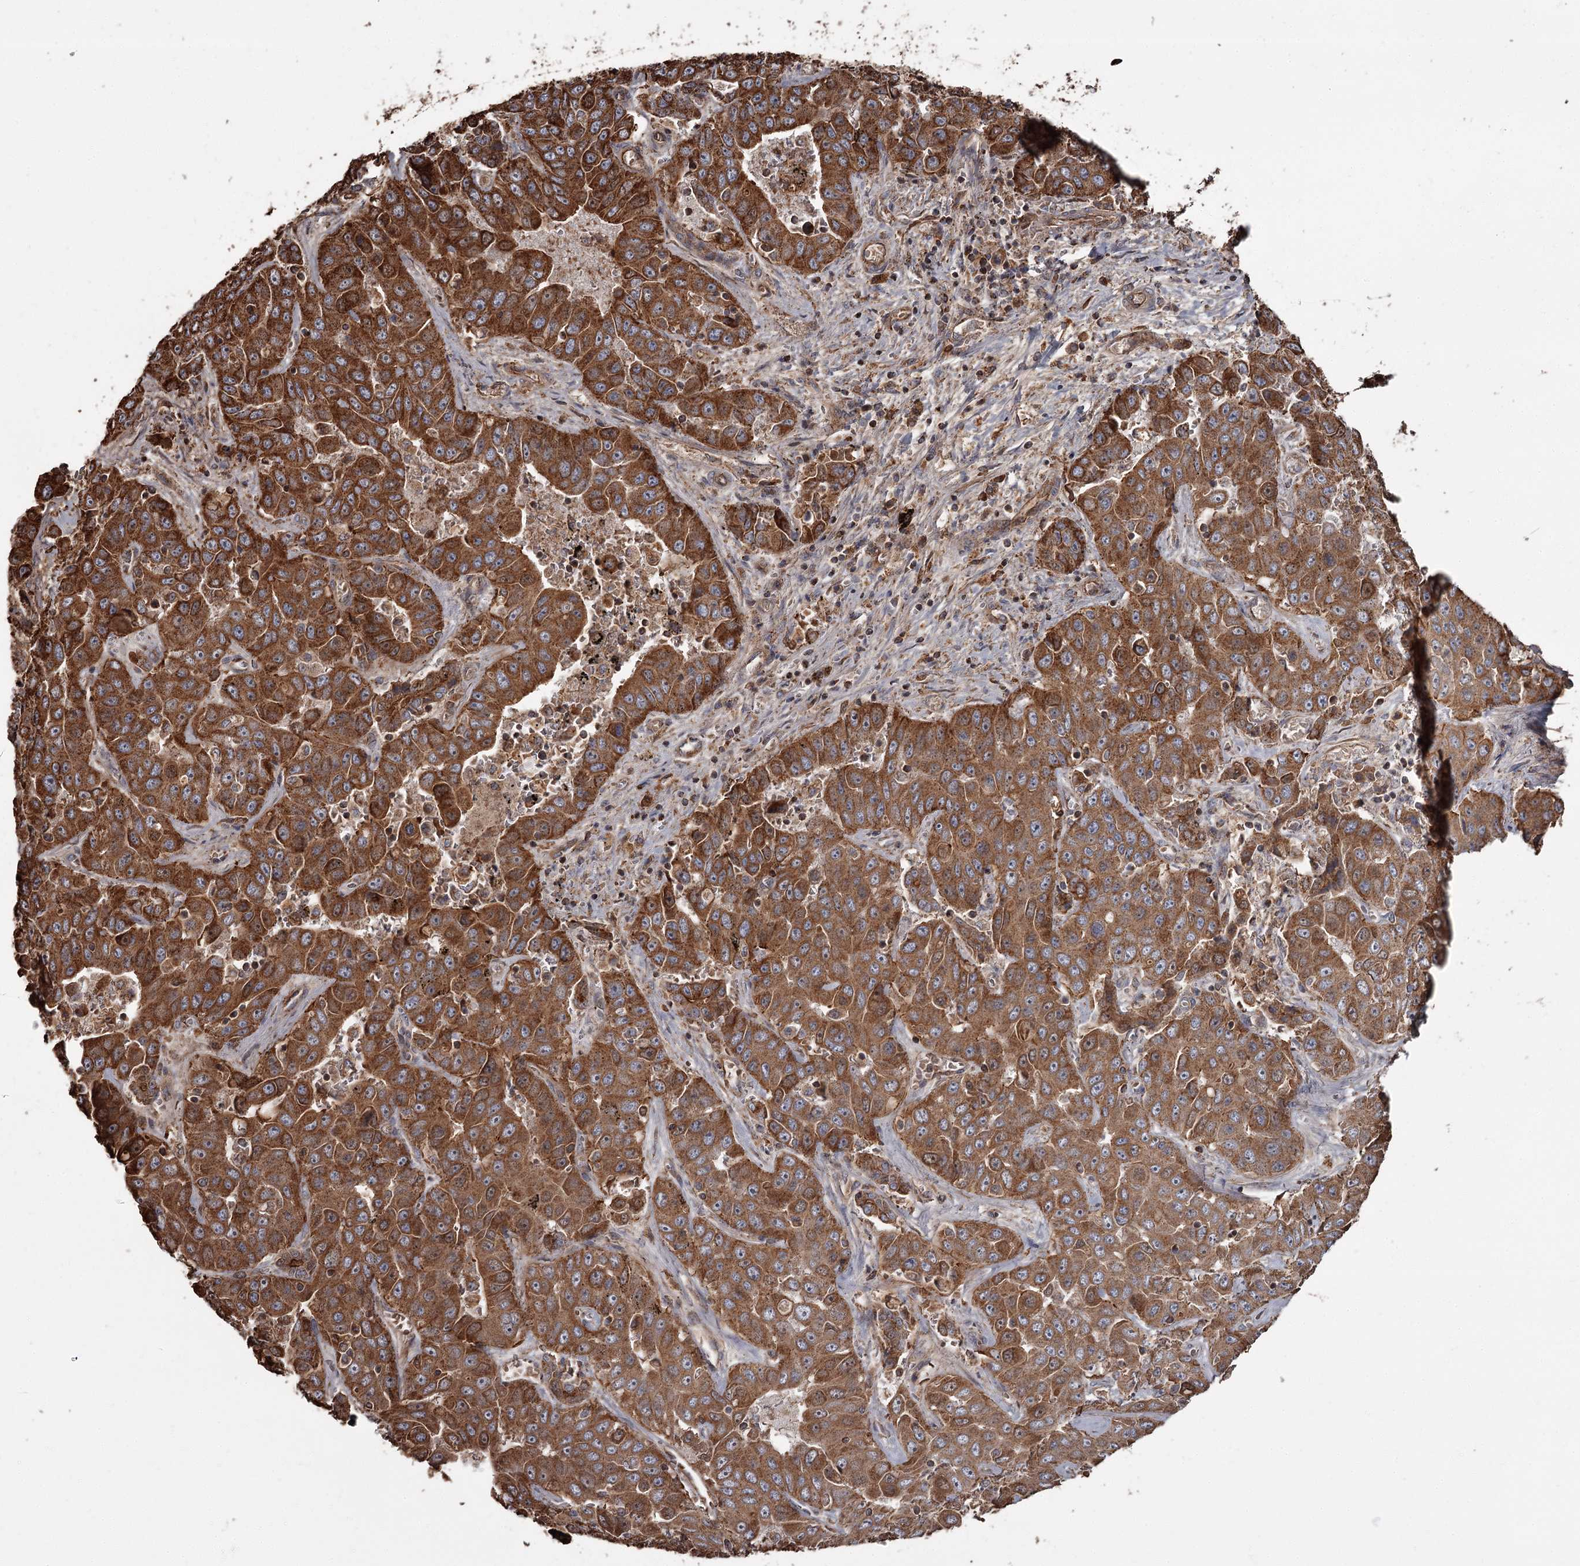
{"staining": {"intensity": "strong", "quantity": ">75%", "location": "cytoplasmic/membranous"}, "tissue": "liver cancer", "cell_type": "Tumor cells", "image_type": "cancer", "snomed": [{"axis": "morphology", "description": "Cholangiocarcinoma"}, {"axis": "topography", "description": "Liver"}], "caption": "Immunohistochemistry image of neoplastic tissue: human liver cancer (cholangiocarcinoma) stained using immunohistochemistry demonstrates high levels of strong protein expression localized specifically in the cytoplasmic/membranous of tumor cells, appearing as a cytoplasmic/membranous brown color.", "gene": "THAP9", "patient": {"sex": "female", "age": 52}}